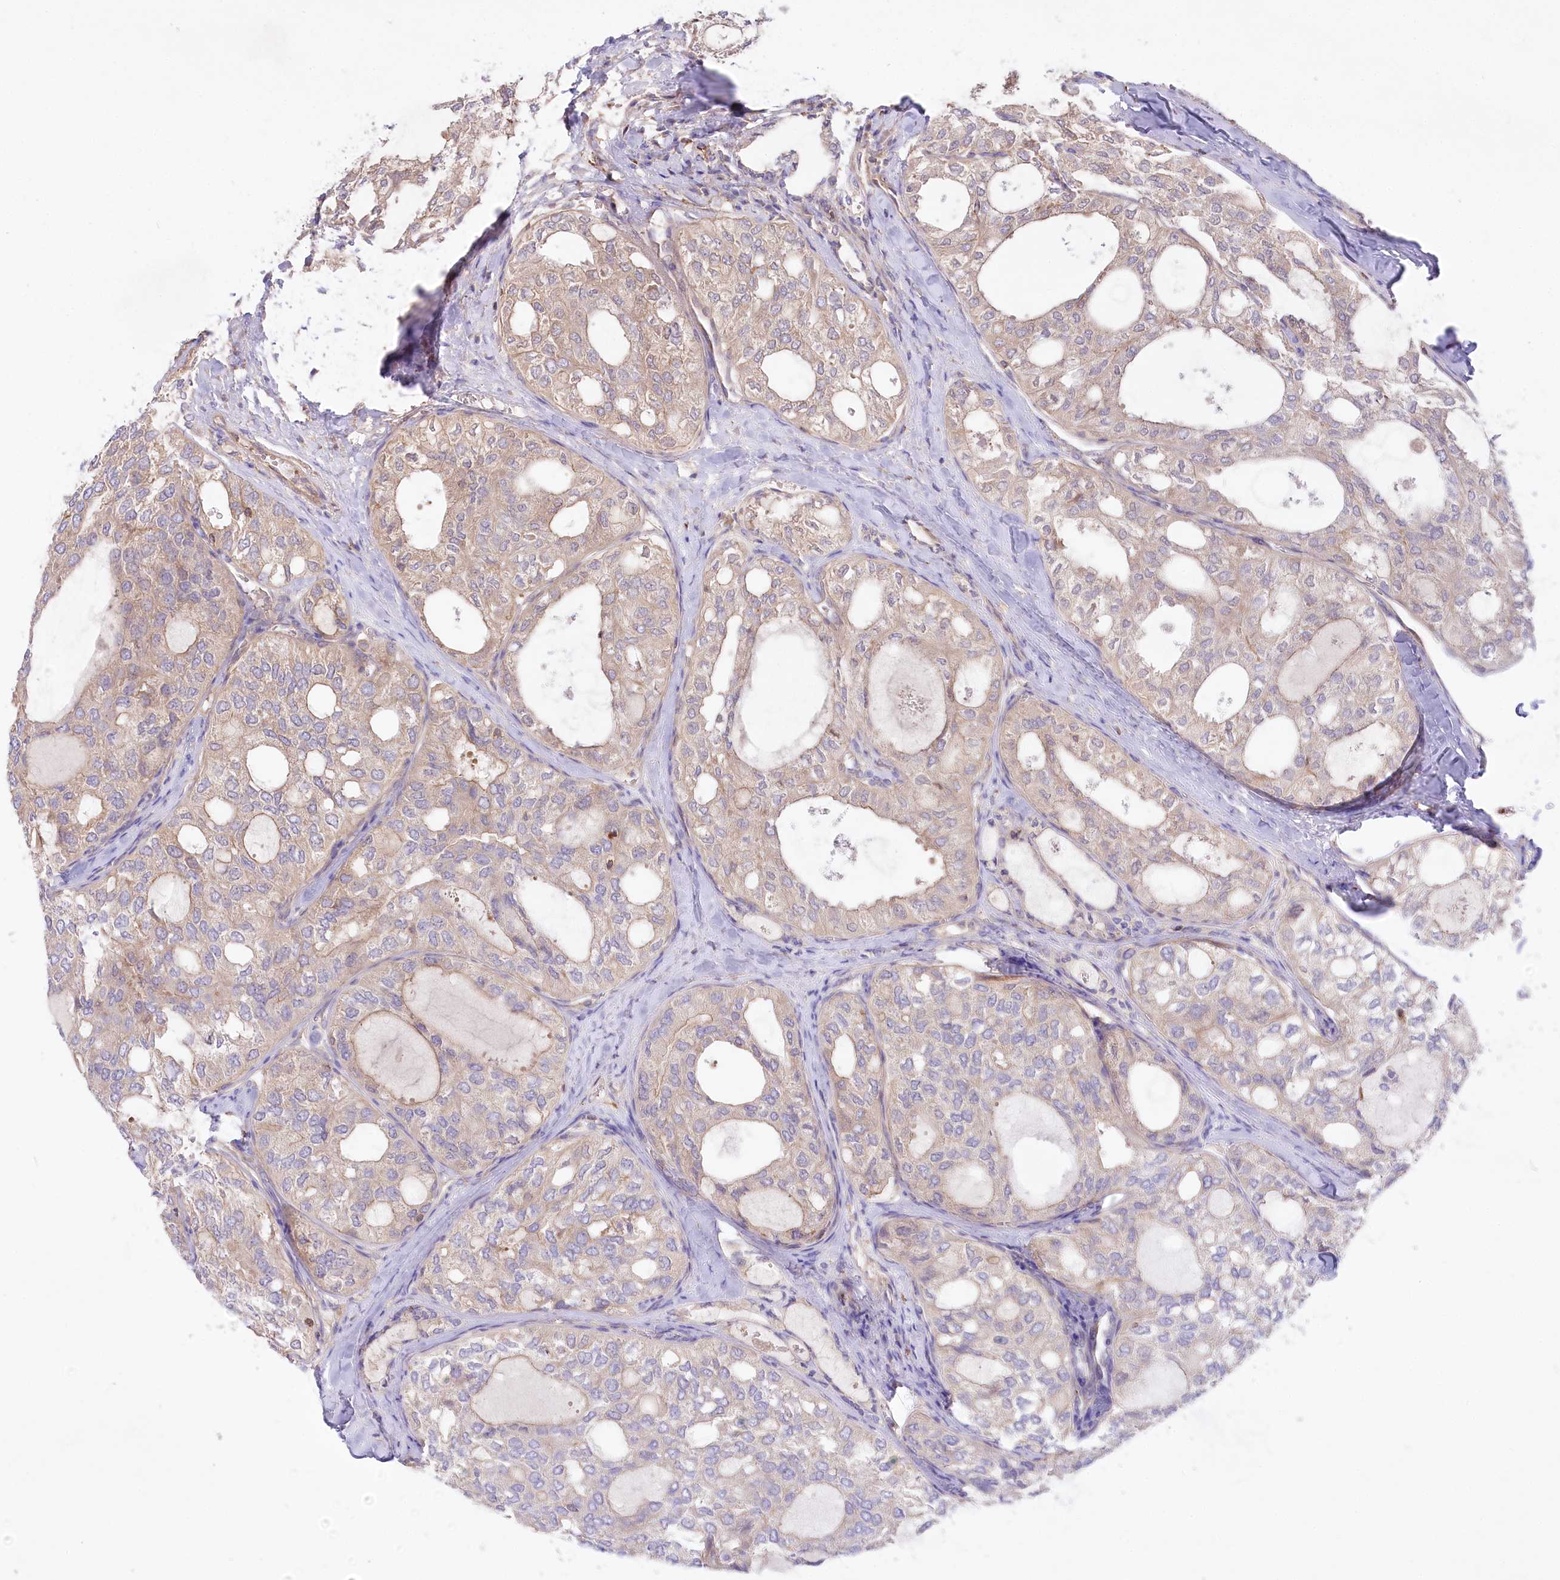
{"staining": {"intensity": "weak", "quantity": "<25%", "location": "cytoplasmic/membranous"}, "tissue": "thyroid cancer", "cell_type": "Tumor cells", "image_type": "cancer", "snomed": [{"axis": "morphology", "description": "Follicular adenoma carcinoma, NOS"}, {"axis": "topography", "description": "Thyroid gland"}], "caption": "This is an IHC image of thyroid follicular adenoma carcinoma. There is no staining in tumor cells.", "gene": "UMPS", "patient": {"sex": "male", "age": 75}}